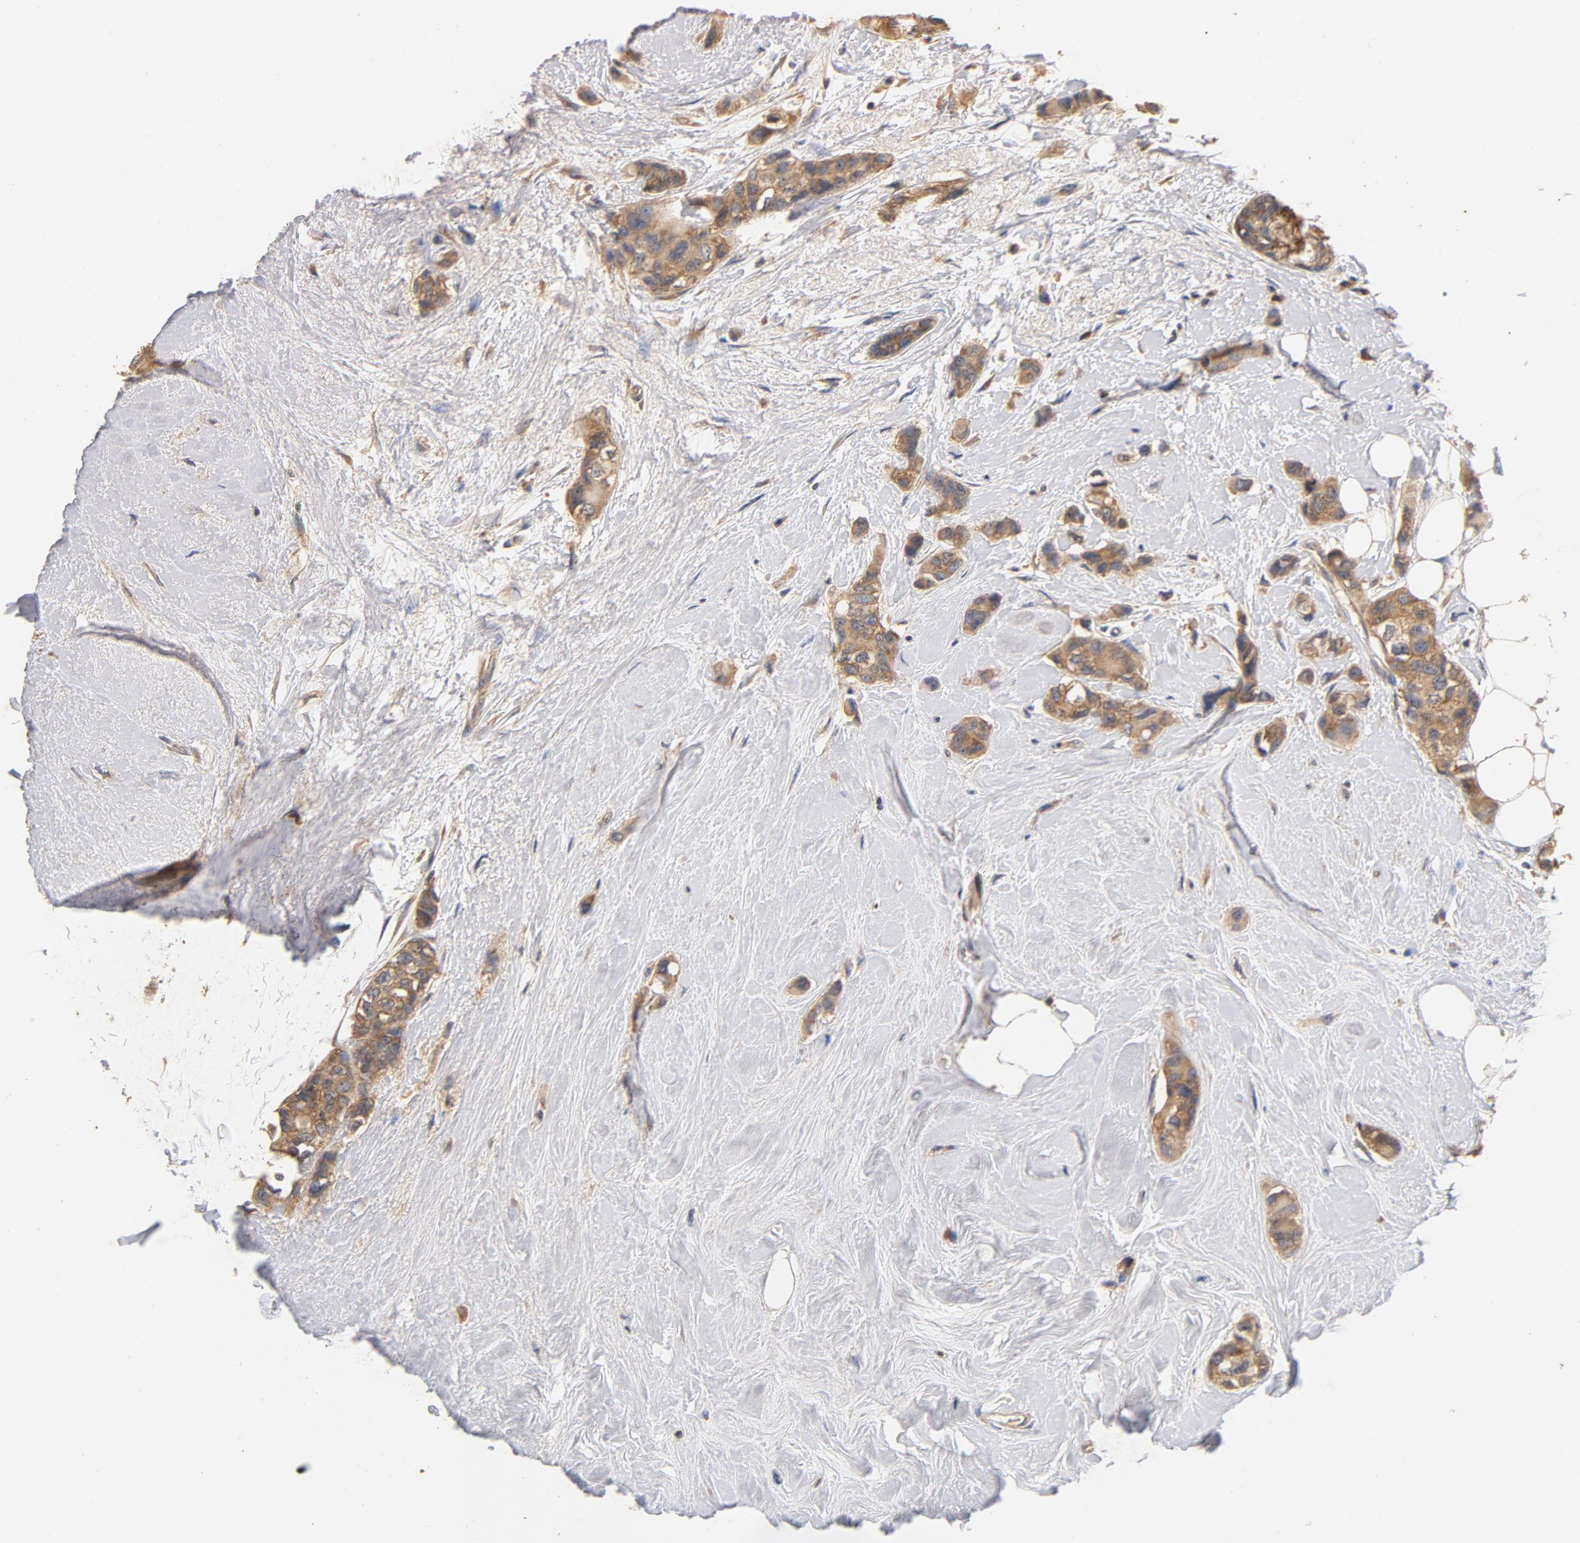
{"staining": {"intensity": "moderate", "quantity": ">75%", "location": "cytoplasmic/membranous"}, "tissue": "breast cancer", "cell_type": "Tumor cells", "image_type": "cancer", "snomed": [{"axis": "morphology", "description": "Duct carcinoma"}, {"axis": "topography", "description": "Breast"}], "caption": "Immunohistochemistry (DAB (3,3'-diaminobenzidine)) staining of invasive ductal carcinoma (breast) shows moderate cytoplasmic/membranous protein expression in approximately >75% of tumor cells.", "gene": "DDX6", "patient": {"sex": "female", "age": 51}}